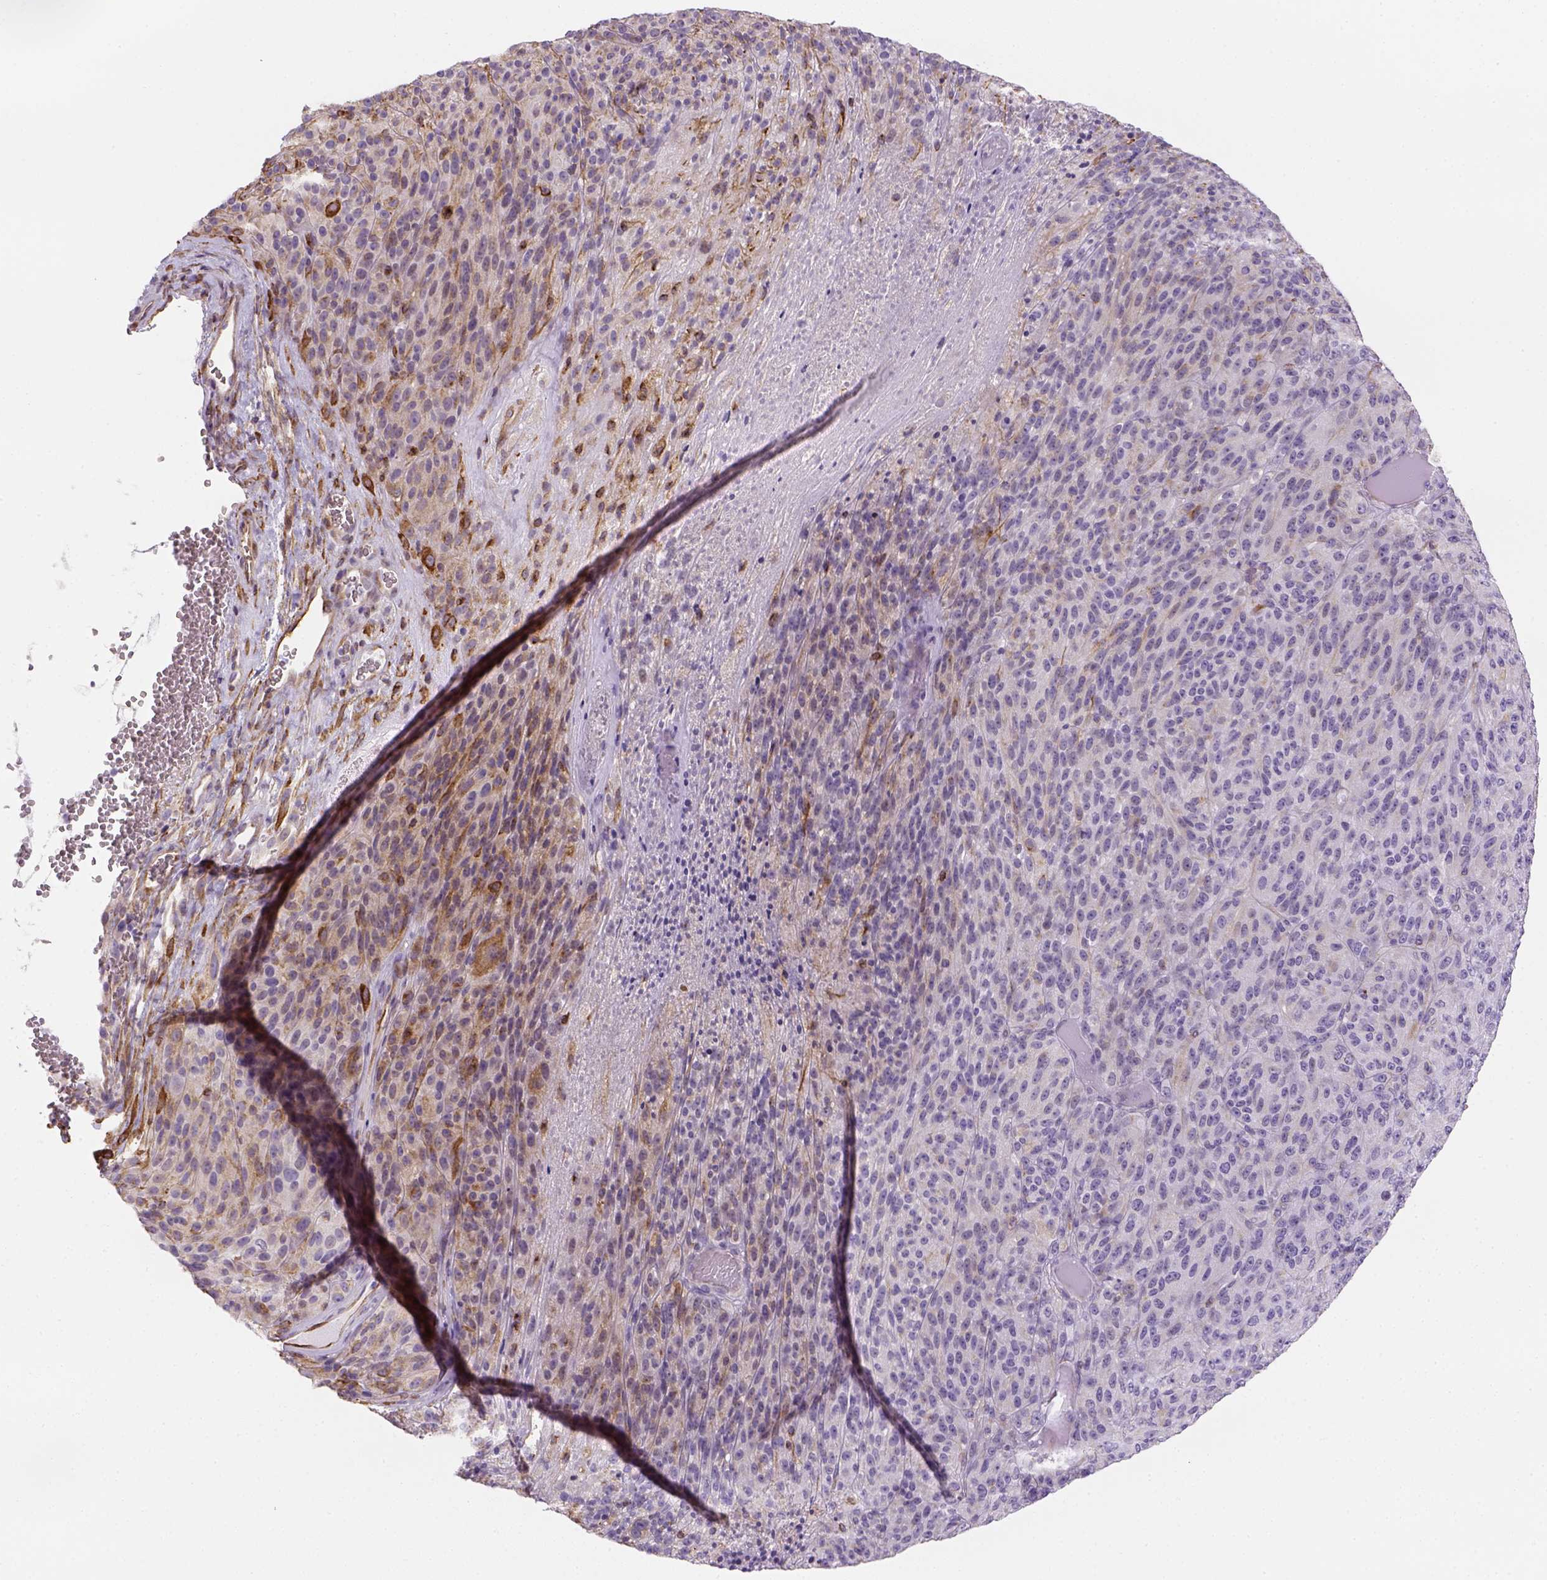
{"staining": {"intensity": "negative", "quantity": "none", "location": "none"}, "tissue": "melanoma", "cell_type": "Tumor cells", "image_type": "cancer", "snomed": [{"axis": "morphology", "description": "Malignant melanoma, Metastatic site"}, {"axis": "topography", "description": "Brain"}], "caption": "This is a micrograph of immunohistochemistry staining of melanoma, which shows no expression in tumor cells. (DAB (3,3'-diaminobenzidine) IHC visualized using brightfield microscopy, high magnification).", "gene": "CACNB1", "patient": {"sex": "female", "age": 56}}